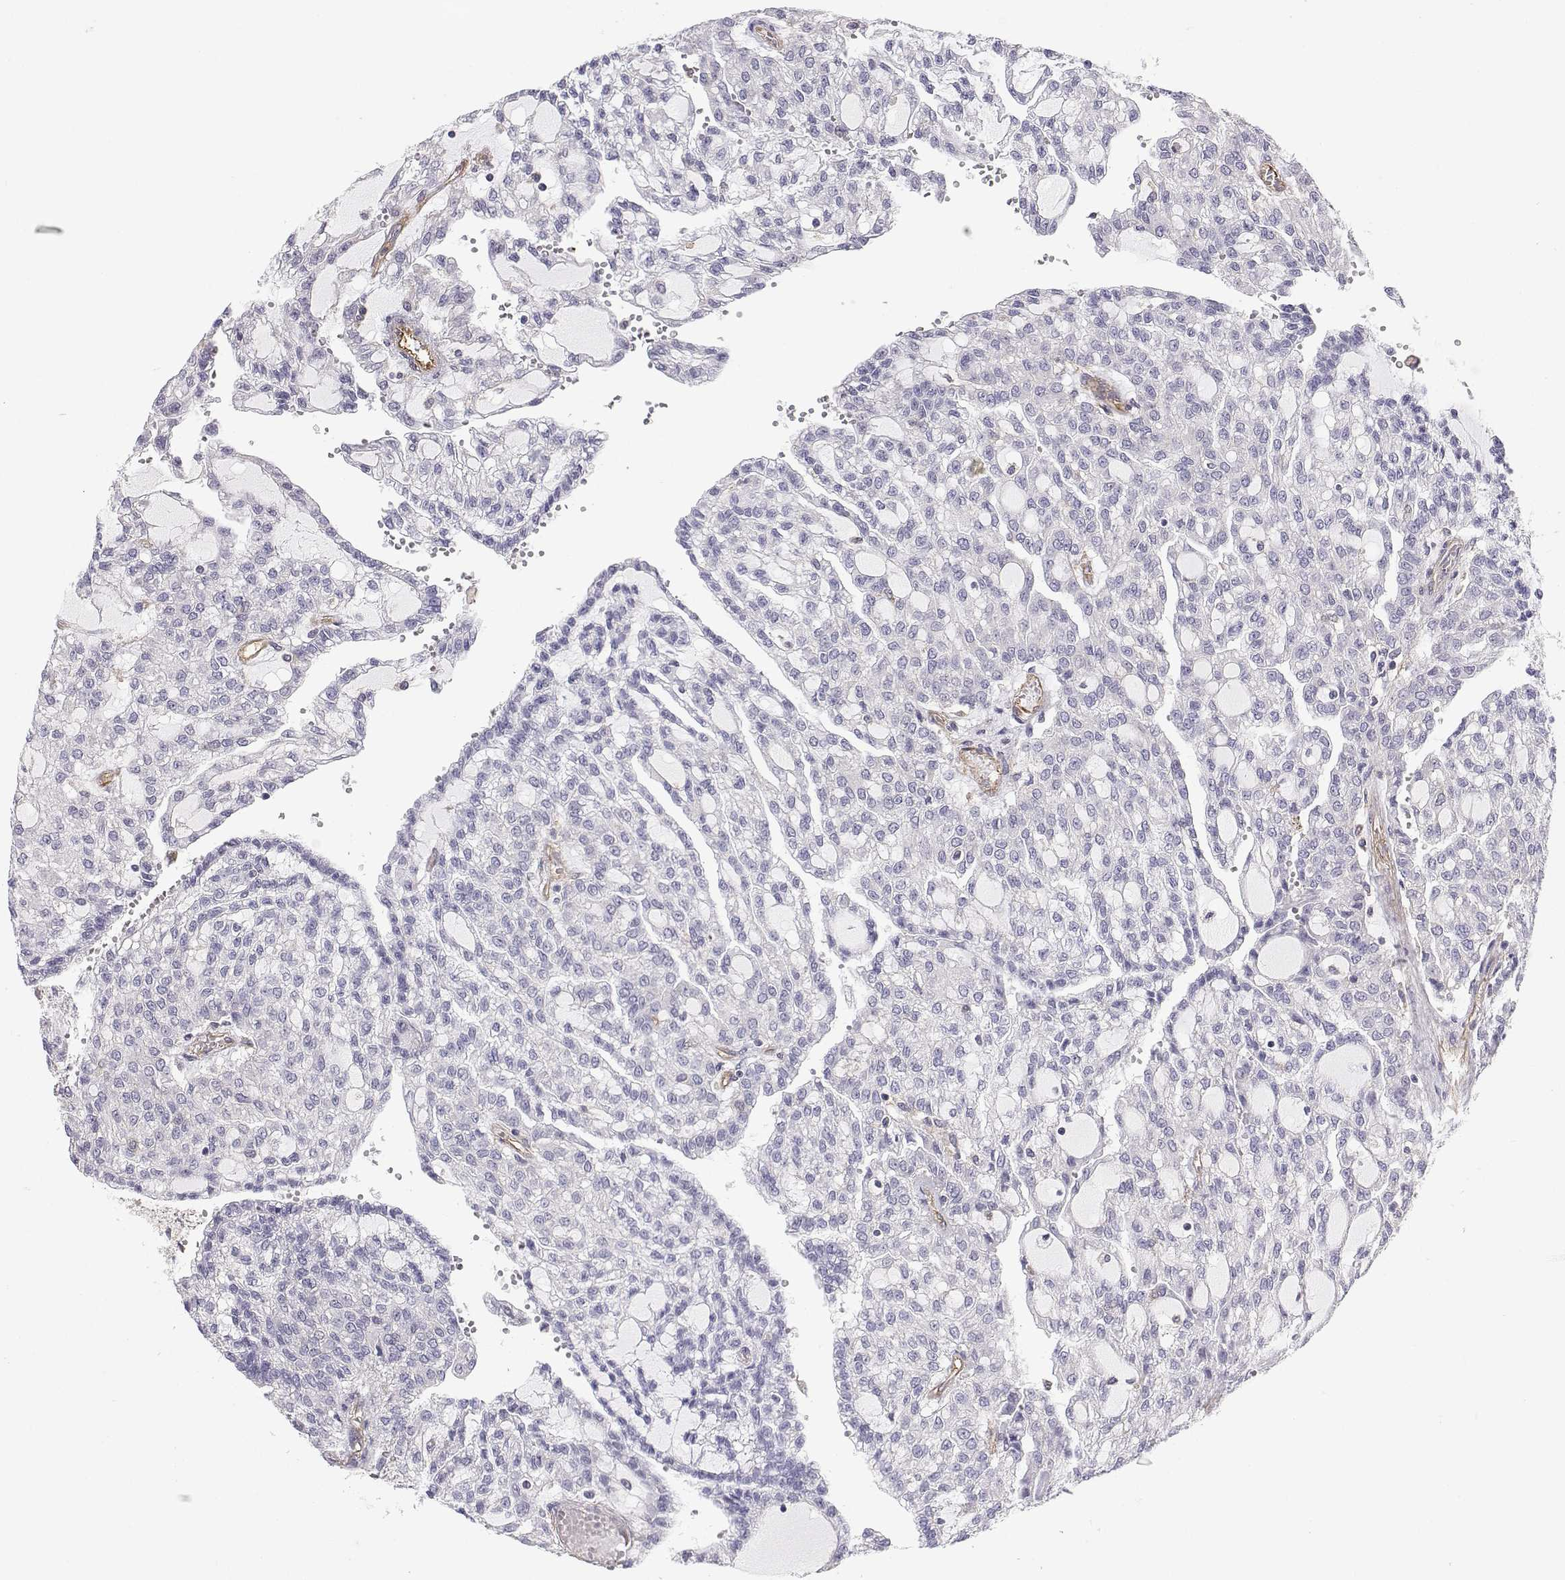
{"staining": {"intensity": "negative", "quantity": "none", "location": "none"}, "tissue": "renal cancer", "cell_type": "Tumor cells", "image_type": "cancer", "snomed": [{"axis": "morphology", "description": "Adenocarcinoma, NOS"}, {"axis": "topography", "description": "Kidney"}], "caption": "Protein analysis of renal cancer shows no significant expression in tumor cells.", "gene": "MYH9", "patient": {"sex": "male", "age": 63}}